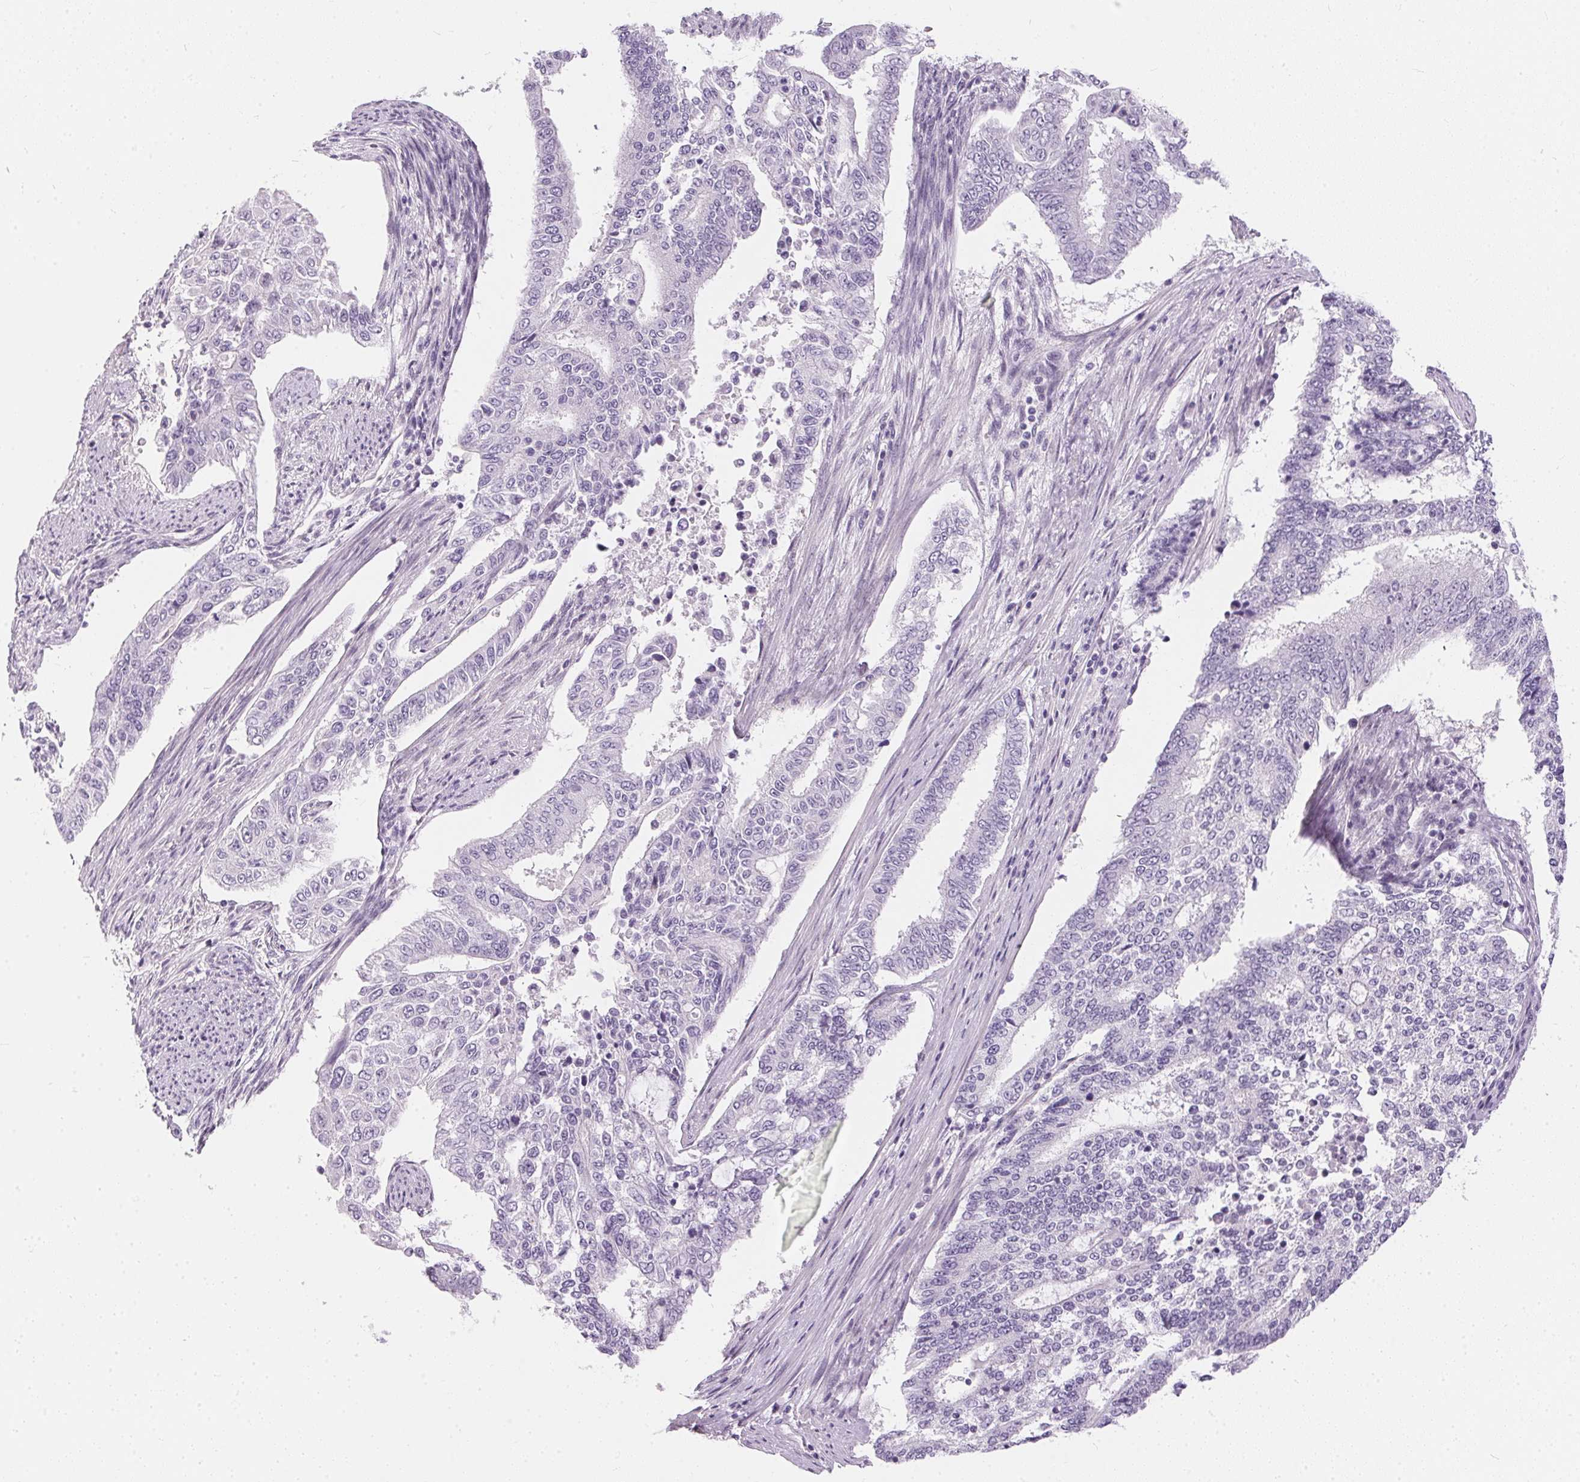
{"staining": {"intensity": "negative", "quantity": "none", "location": "none"}, "tissue": "endometrial cancer", "cell_type": "Tumor cells", "image_type": "cancer", "snomed": [{"axis": "morphology", "description": "Adenocarcinoma, NOS"}, {"axis": "topography", "description": "Uterus"}], "caption": "A high-resolution micrograph shows immunohistochemistry staining of adenocarcinoma (endometrial), which shows no significant staining in tumor cells.", "gene": "GBP6", "patient": {"sex": "female", "age": 59}}